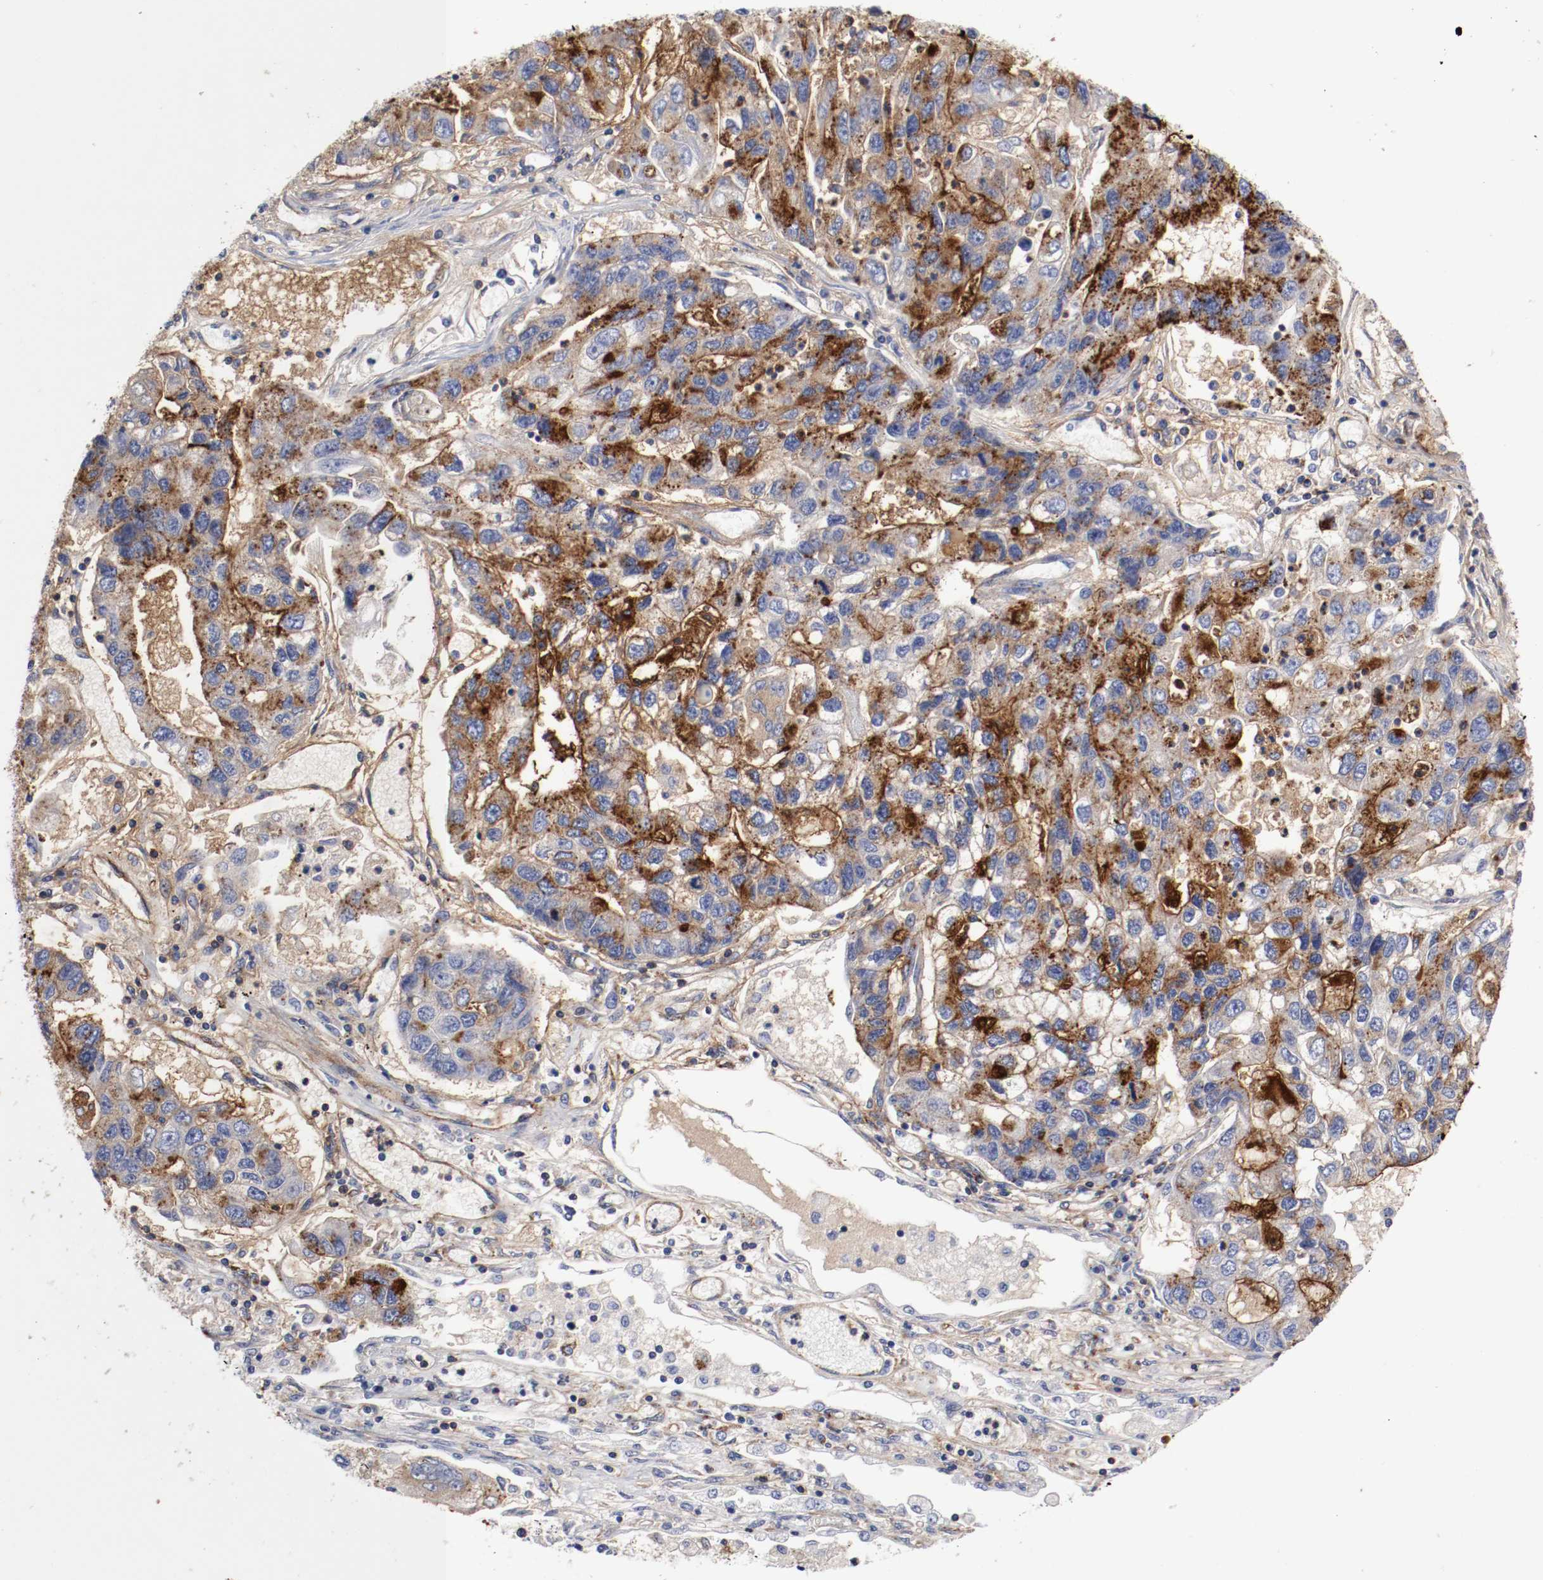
{"staining": {"intensity": "strong", "quantity": ">75%", "location": "cytoplasmic/membranous"}, "tissue": "lung cancer", "cell_type": "Tumor cells", "image_type": "cancer", "snomed": [{"axis": "morphology", "description": "Adenocarcinoma, NOS"}, {"axis": "topography", "description": "Lung"}], "caption": "Immunohistochemical staining of lung adenocarcinoma exhibits high levels of strong cytoplasmic/membranous positivity in about >75% of tumor cells.", "gene": "IFITM1", "patient": {"sex": "female", "age": 51}}